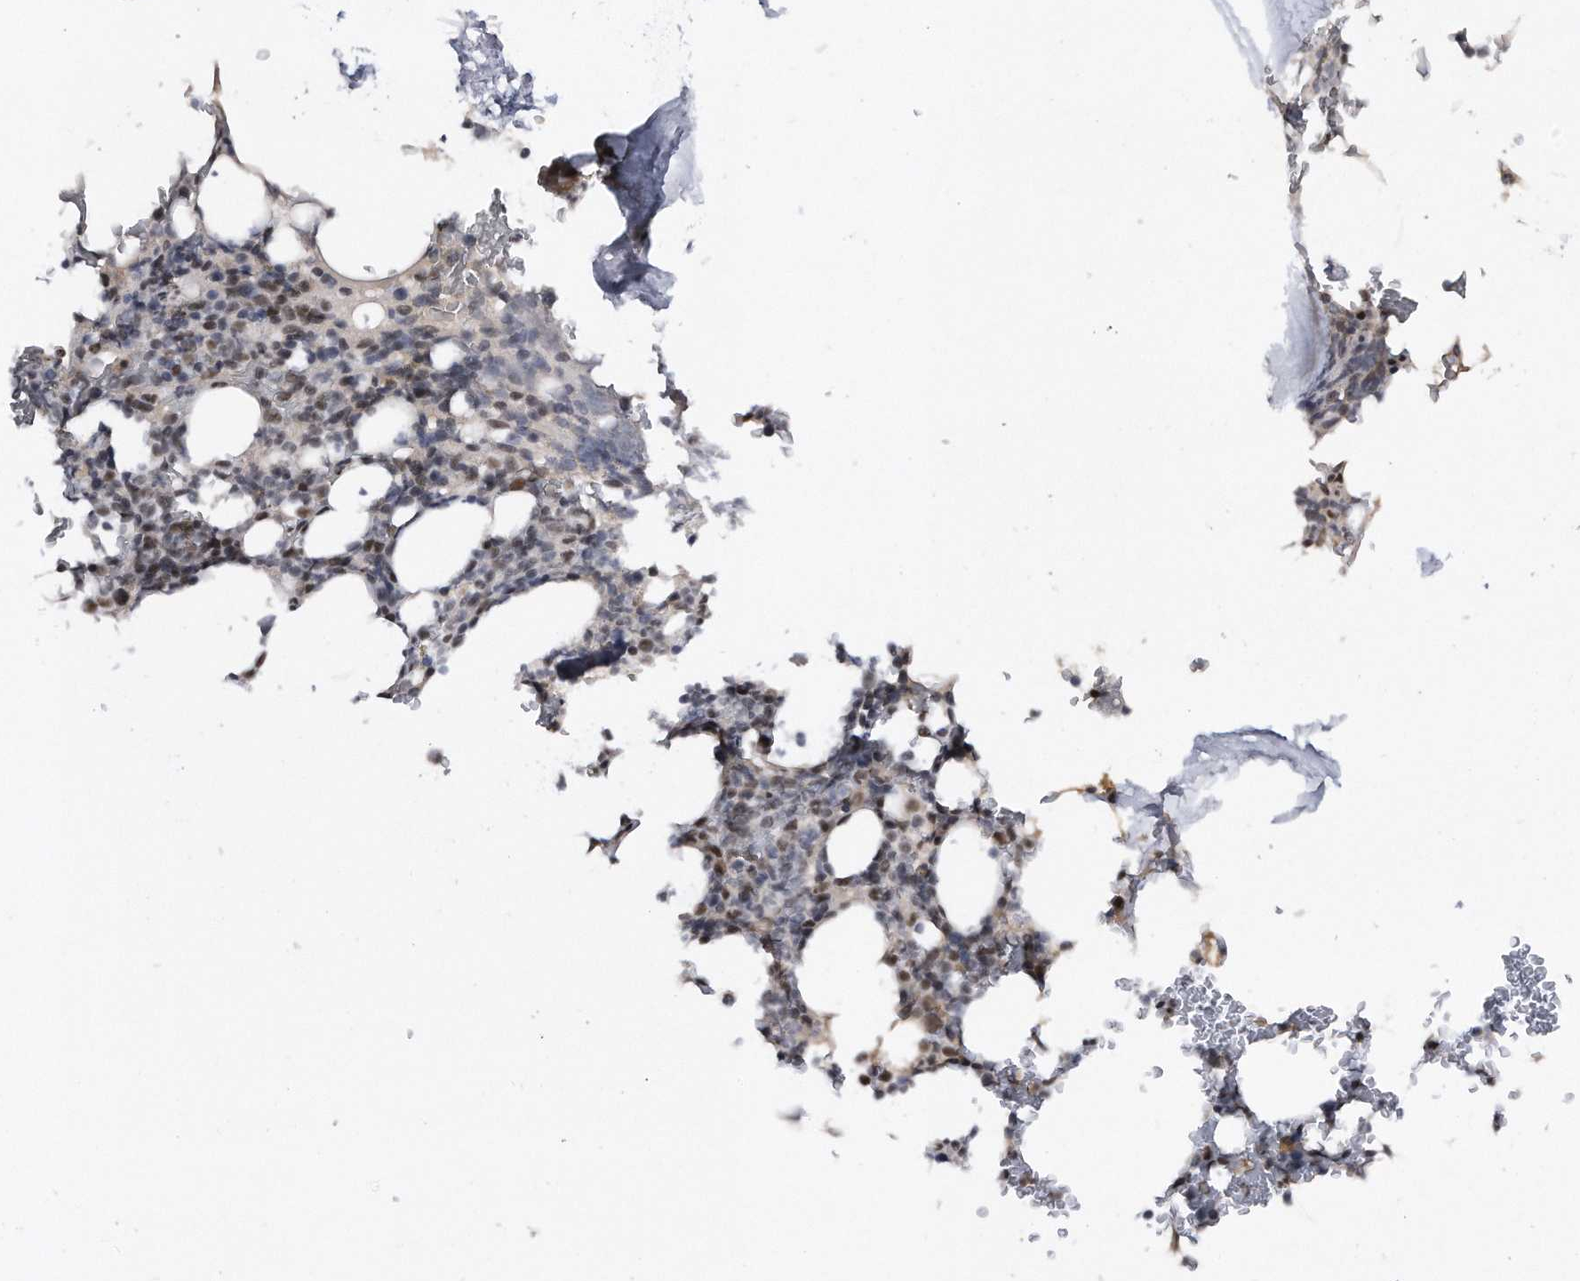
{"staining": {"intensity": "moderate", "quantity": "25%-75%", "location": "nuclear"}, "tissue": "bone marrow", "cell_type": "Hematopoietic cells", "image_type": "normal", "snomed": [{"axis": "morphology", "description": "Normal tissue, NOS"}, {"axis": "topography", "description": "Bone marrow"}], "caption": "Bone marrow stained for a protein (brown) reveals moderate nuclear positive expression in about 25%-75% of hematopoietic cells.", "gene": "VIRMA", "patient": {"sex": "male", "age": 58}}